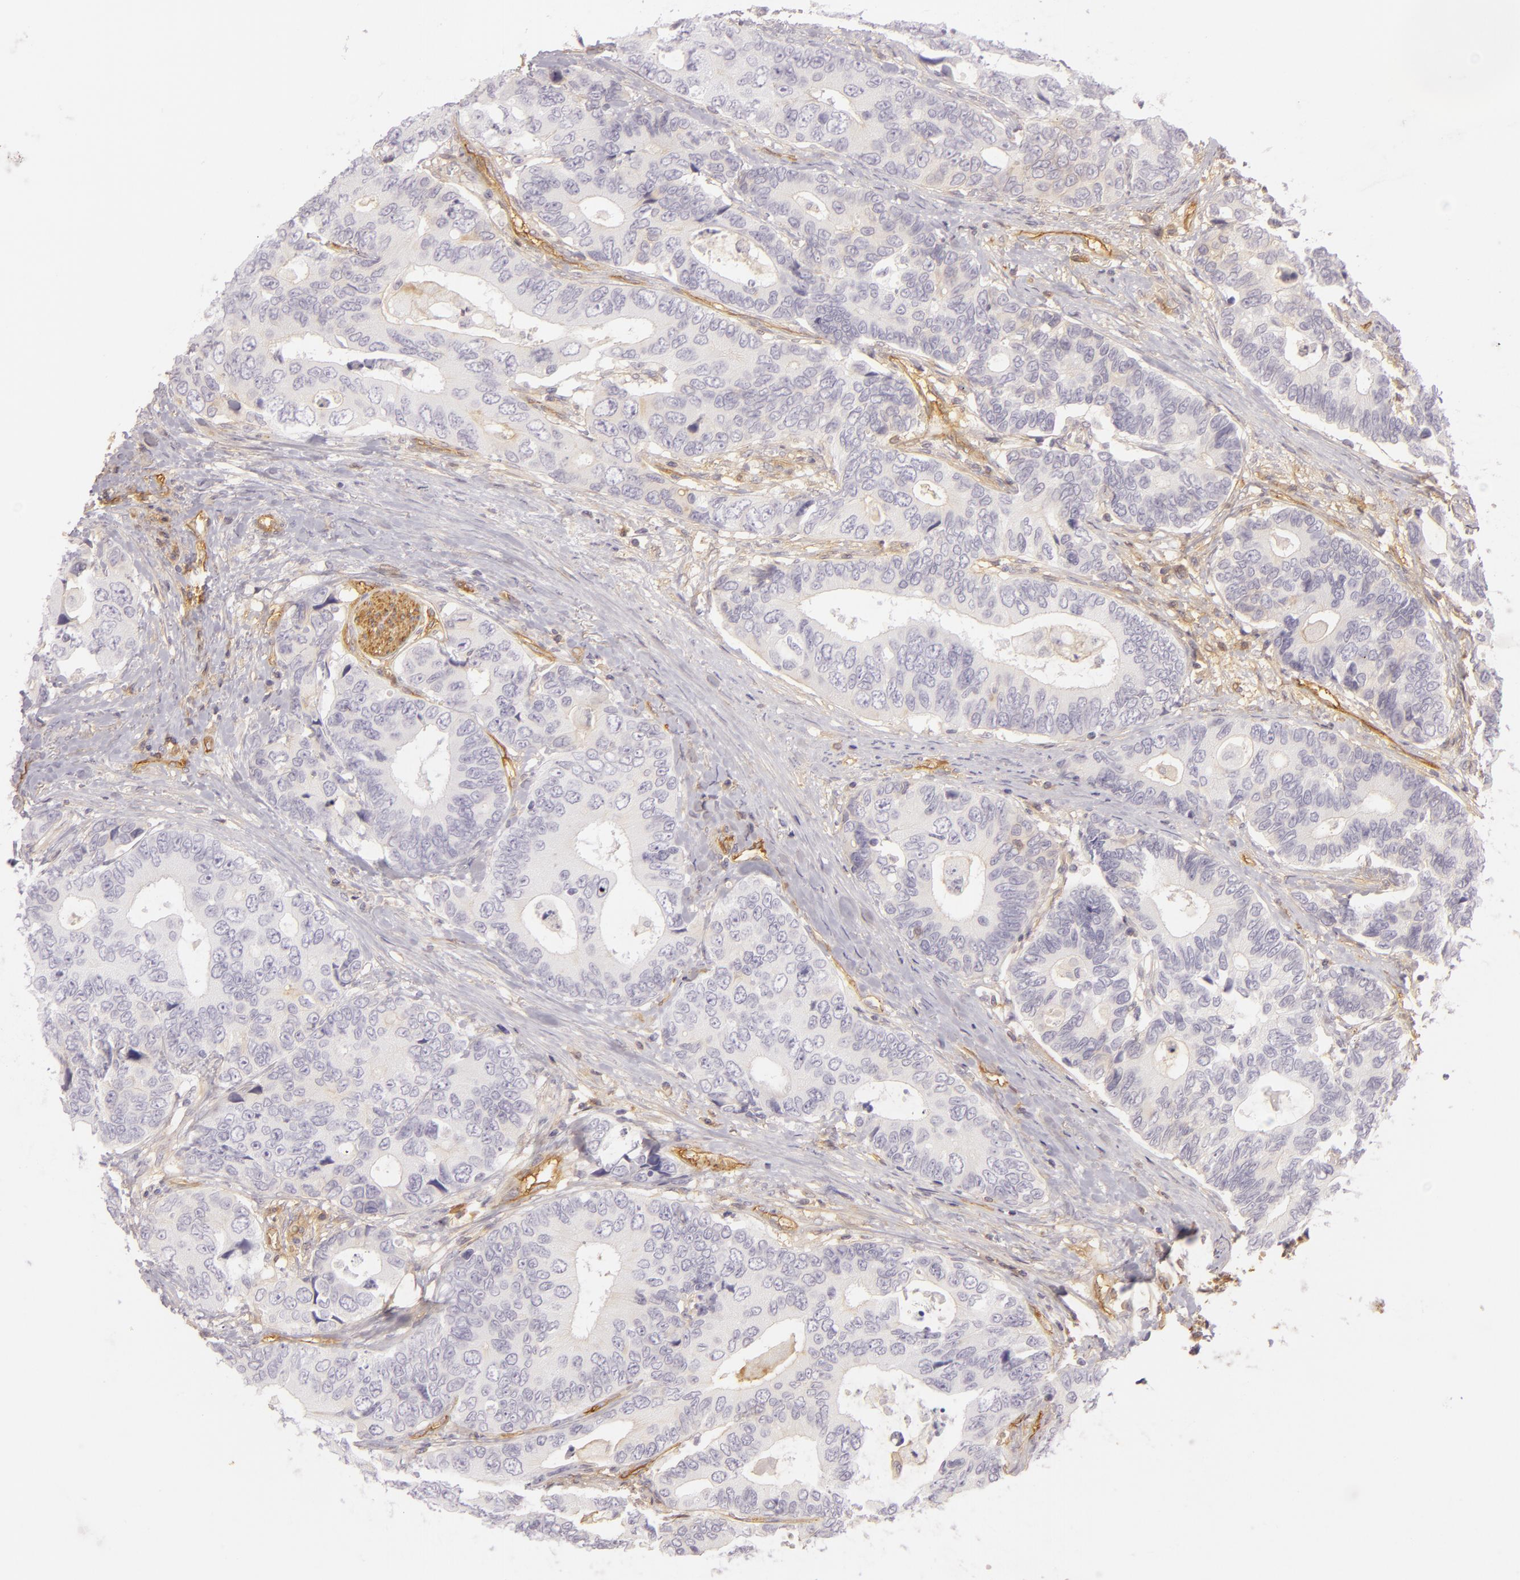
{"staining": {"intensity": "negative", "quantity": "none", "location": "none"}, "tissue": "colorectal cancer", "cell_type": "Tumor cells", "image_type": "cancer", "snomed": [{"axis": "morphology", "description": "Adenocarcinoma, NOS"}, {"axis": "topography", "description": "Rectum"}], "caption": "Immunohistochemistry photomicrograph of colorectal cancer (adenocarcinoma) stained for a protein (brown), which displays no staining in tumor cells.", "gene": "CD59", "patient": {"sex": "female", "age": 67}}